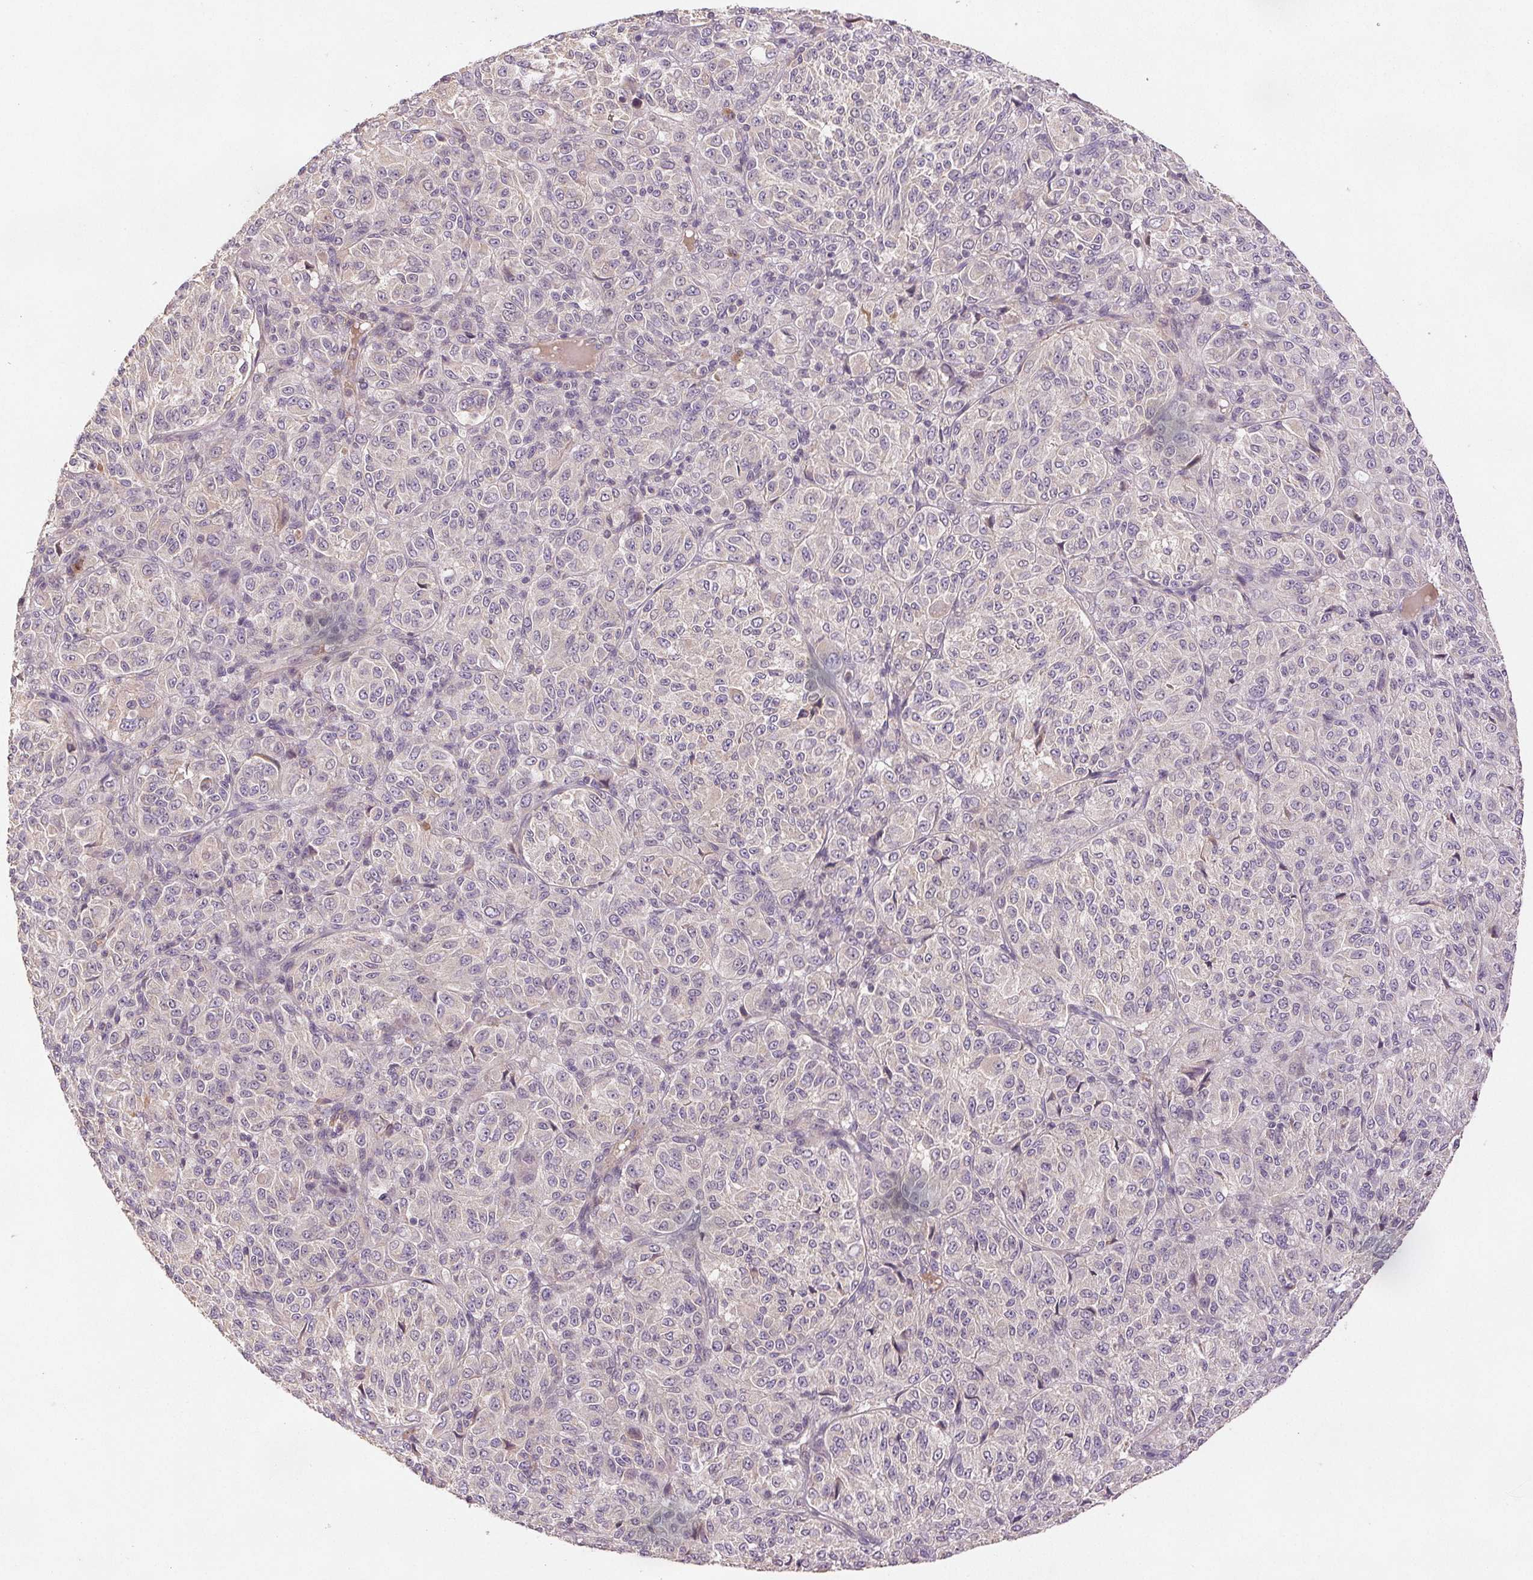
{"staining": {"intensity": "negative", "quantity": "none", "location": "none"}, "tissue": "melanoma", "cell_type": "Tumor cells", "image_type": "cancer", "snomed": [{"axis": "morphology", "description": "Malignant melanoma, Metastatic site"}, {"axis": "topography", "description": "Brain"}], "caption": "A photomicrograph of melanoma stained for a protein reveals no brown staining in tumor cells.", "gene": "YIF1B", "patient": {"sex": "female", "age": 56}}